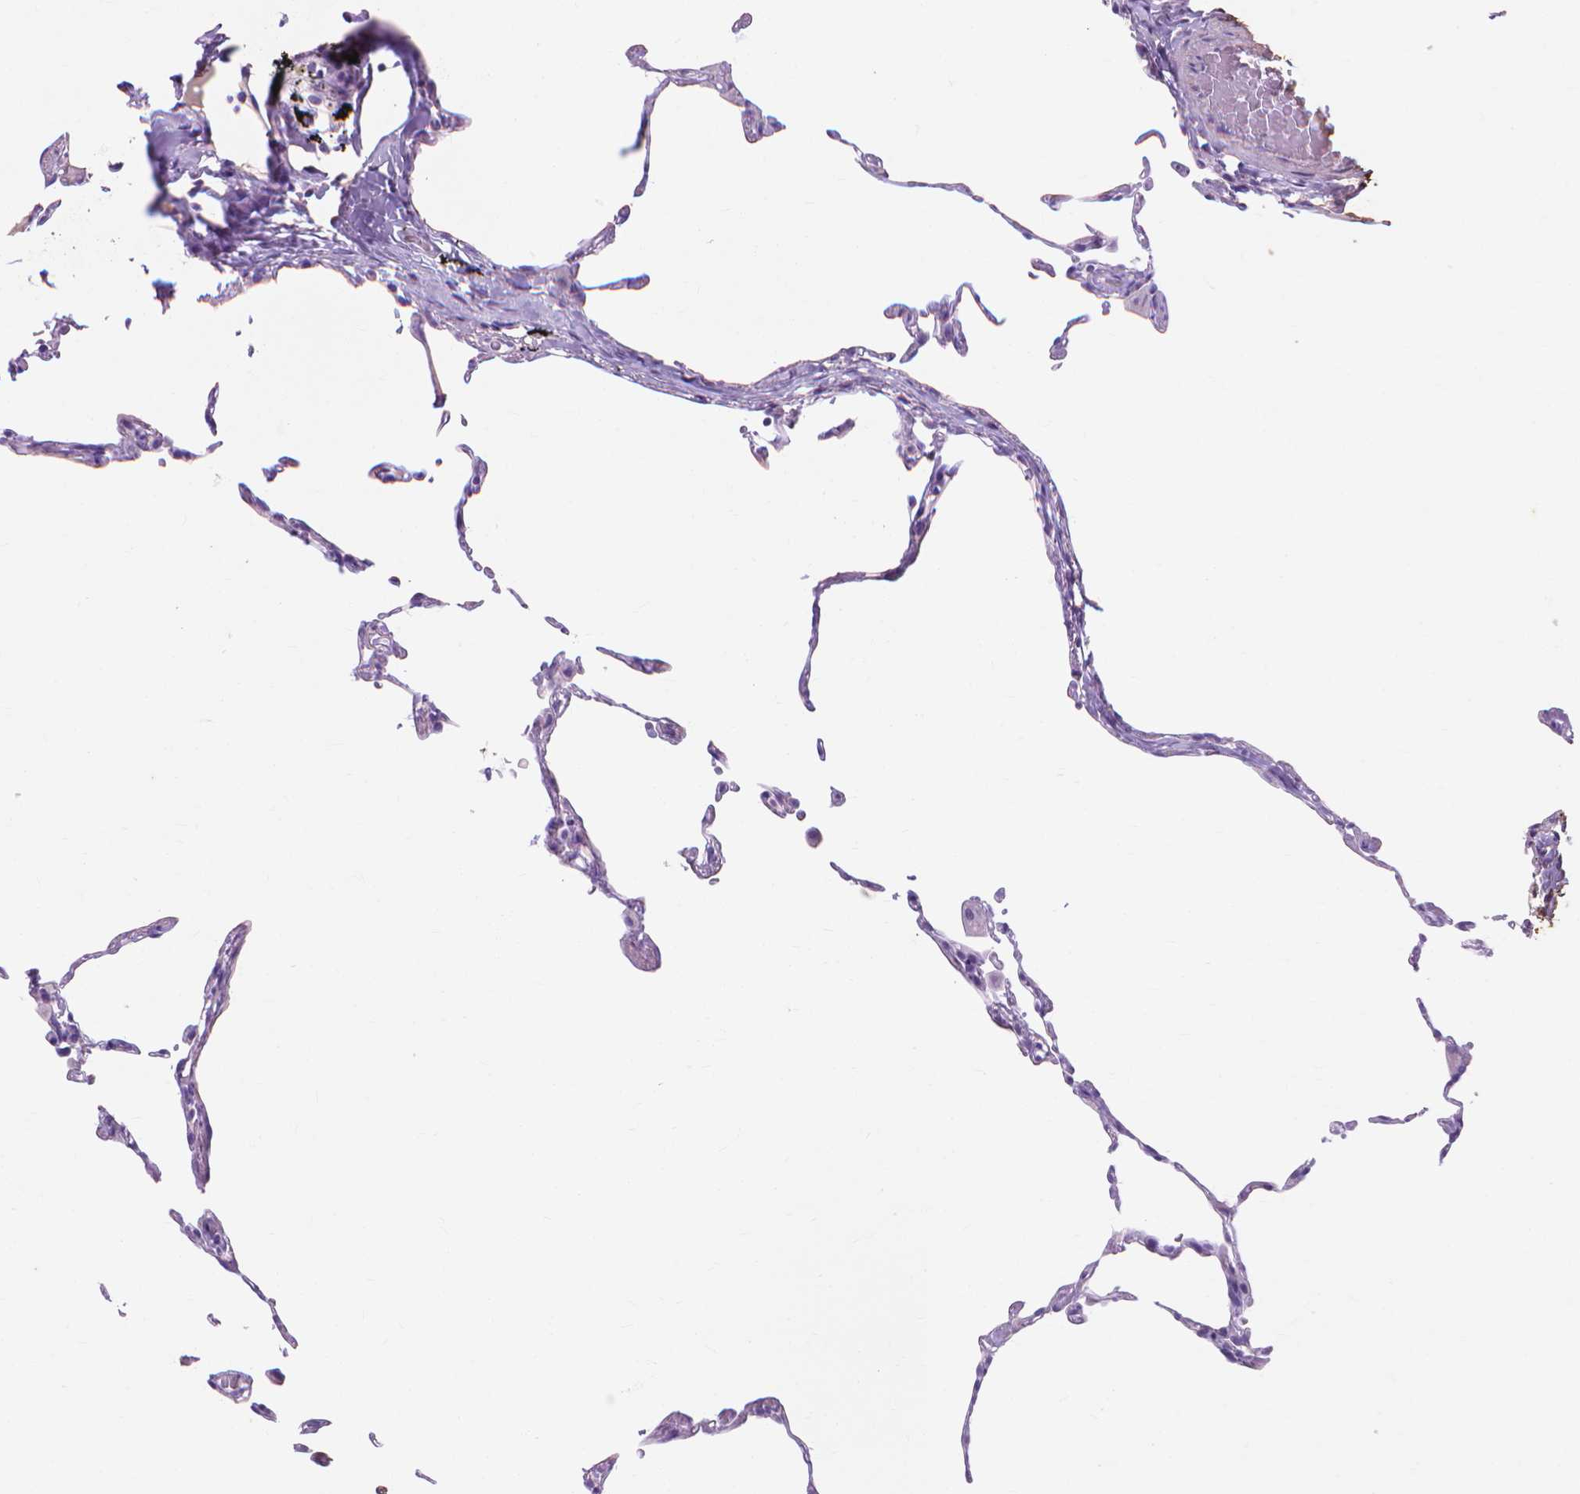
{"staining": {"intensity": "negative", "quantity": "none", "location": "none"}, "tissue": "lung", "cell_type": "Alveolar cells", "image_type": "normal", "snomed": [{"axis": "morphology", "description": "Normal tissue, NOS"}, {"axis": "topography", "description": "Lung"}], "caption": "This is a image of immunohistochemistry (IHC) staining of benign lung, which shows no staining in alveolar cells.", "gene": "MMP11", "patient": {"sex": "female", "age": 57}}